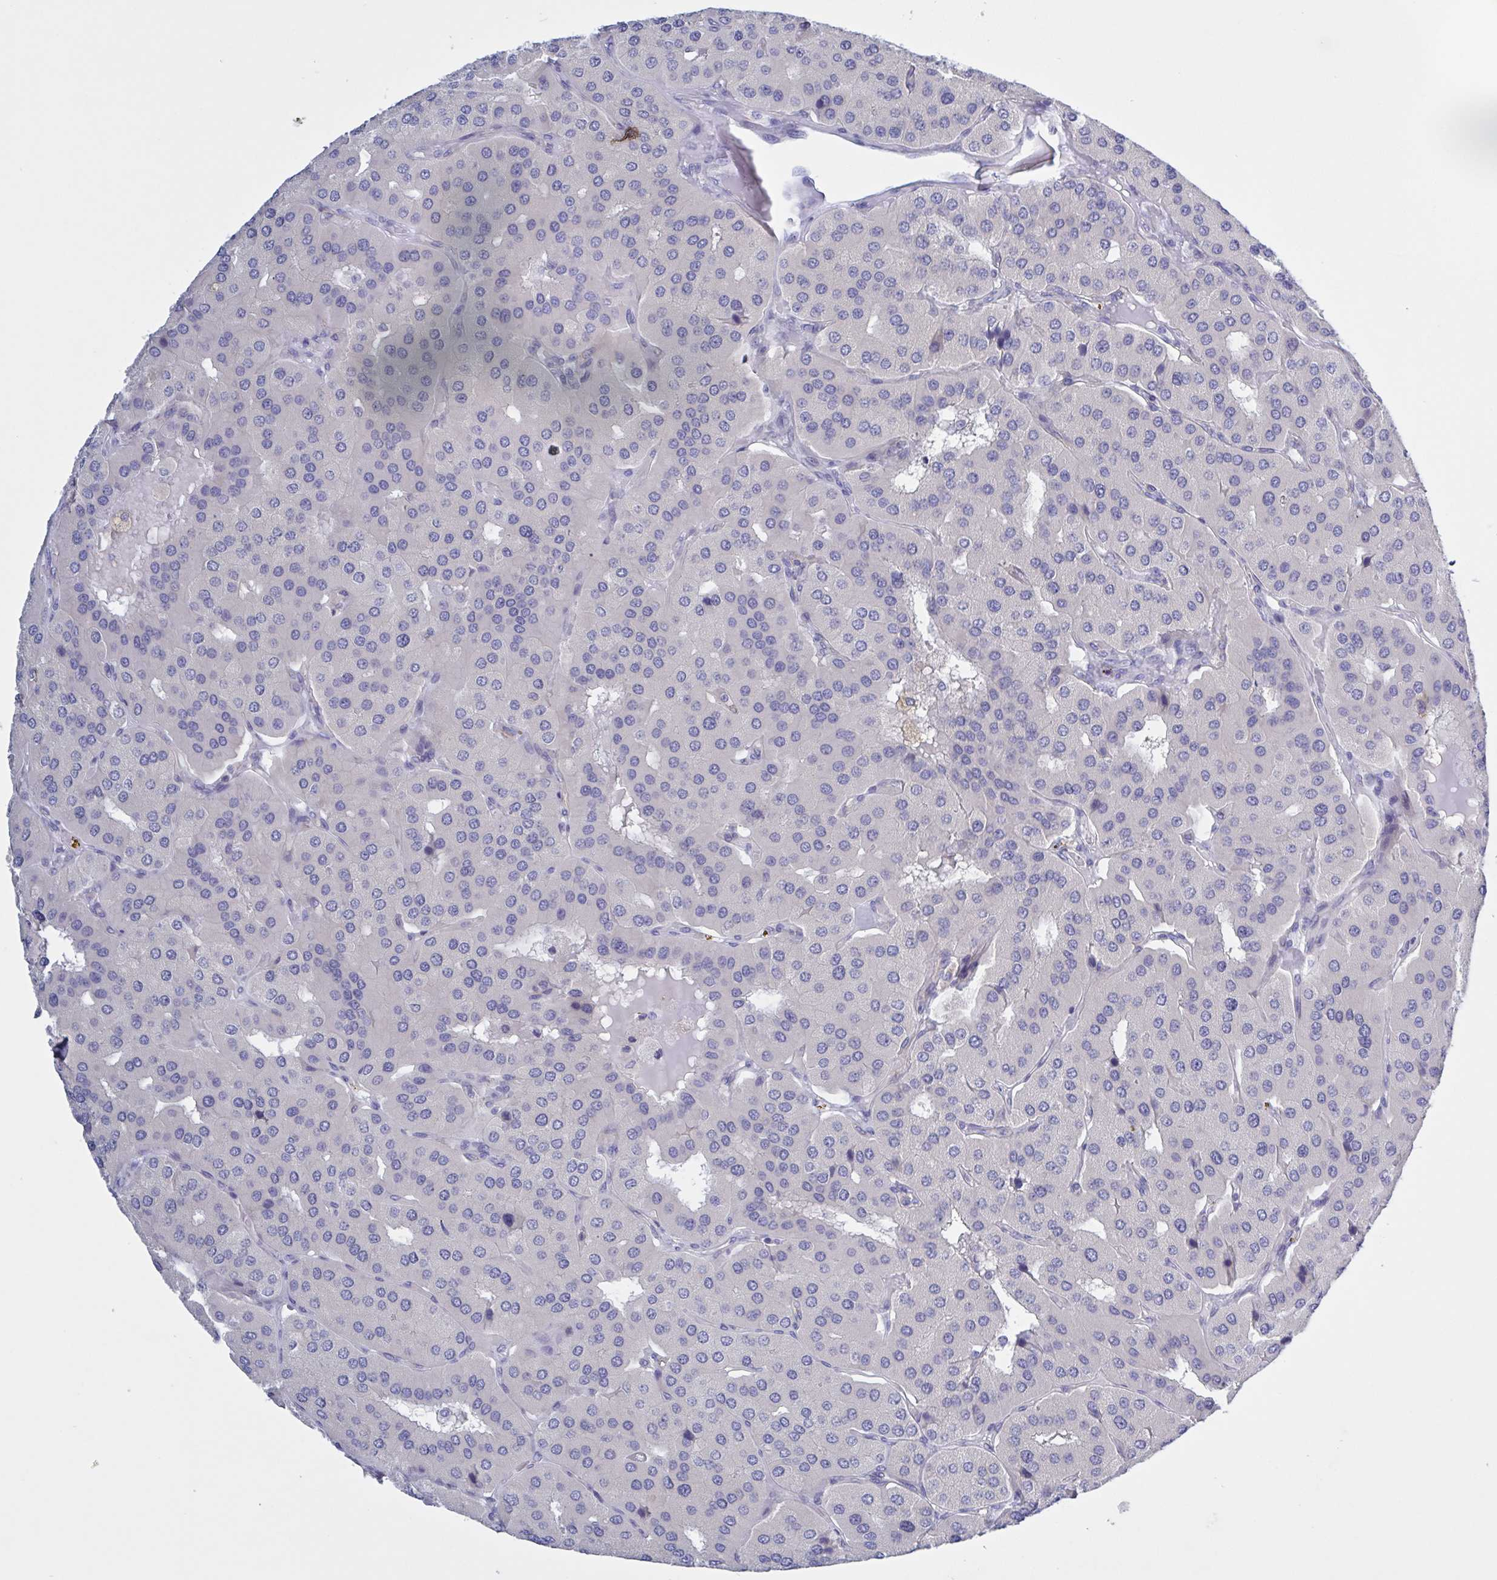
{"staining": {"intensity": "negative", "quantity": "none", "location": "none"}, "tissue": "parathyroid gland", "cell_type": "Glandular cells", "image_type": "normal", "snomed": [{"axis": "morphology", "description": "Normal tissue, NOS"}, {"axis": "morphology", "description": "Adenoma, NOS"}, {"axis": "topography", "description": "Parathyroid gland"}], "caption": "Immunohistochemical staining of unremarkable parathyroid gland demonstrates no significant positivity in glandular cells.", "gene": "ST14", "patient": {"sex": "female", "age": 86}}